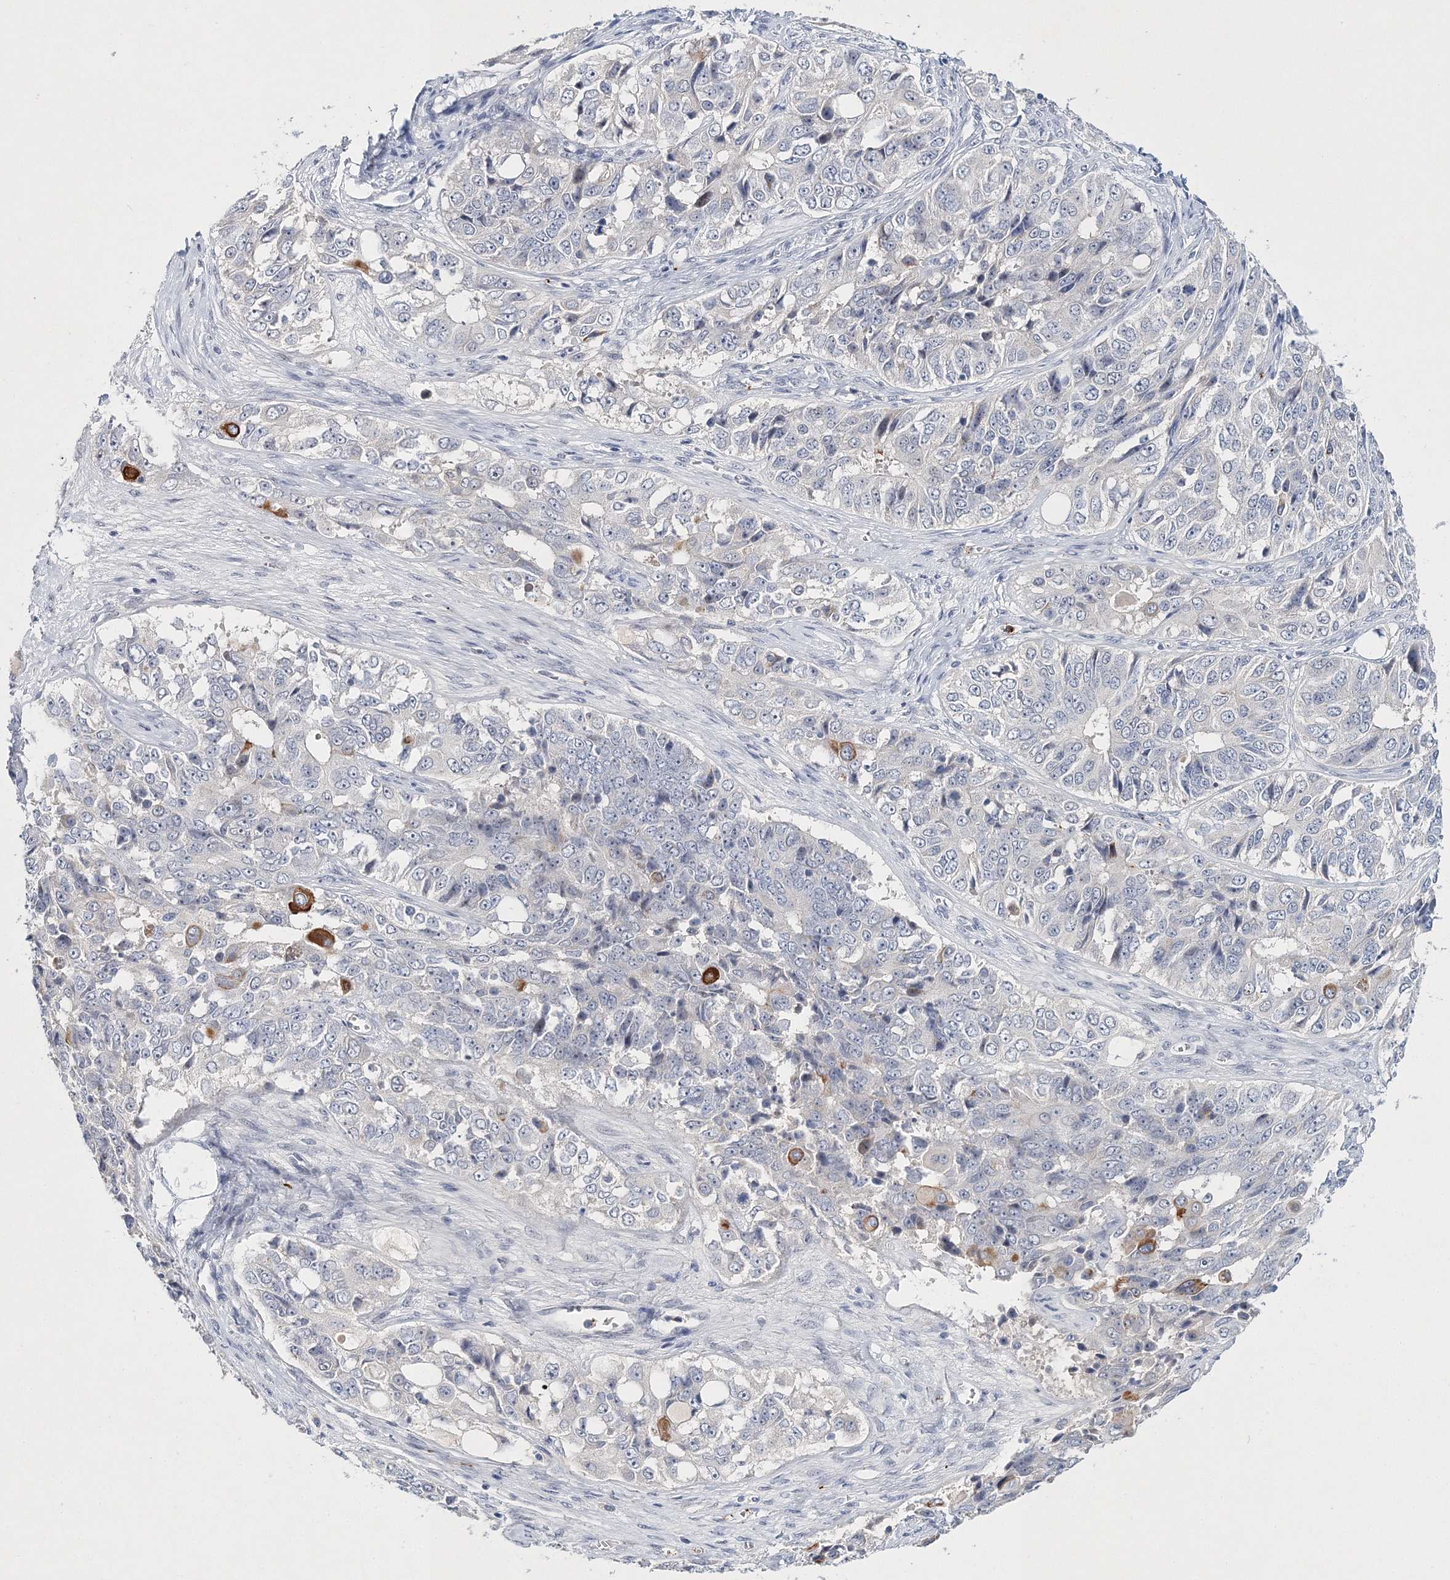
{"staining": {"intensity": "negative", "quantity": "none", "location": "none"}, "tissue": "ovarian cancer", "cell_type": "Tumor cells", "image_type": "cancer", "snomed": [{"axis": "morphology", "description": "Carcinoma, endometroid"}, {"axis": "topography", "description": "Ovary"}], "caption": "Micrograph shows no significant protein staining in tumor cells of ovarian cancer (endometroid carcinoma).", "gene": "MYOZ2", "patient": {"sex": "female", "age": 51}}